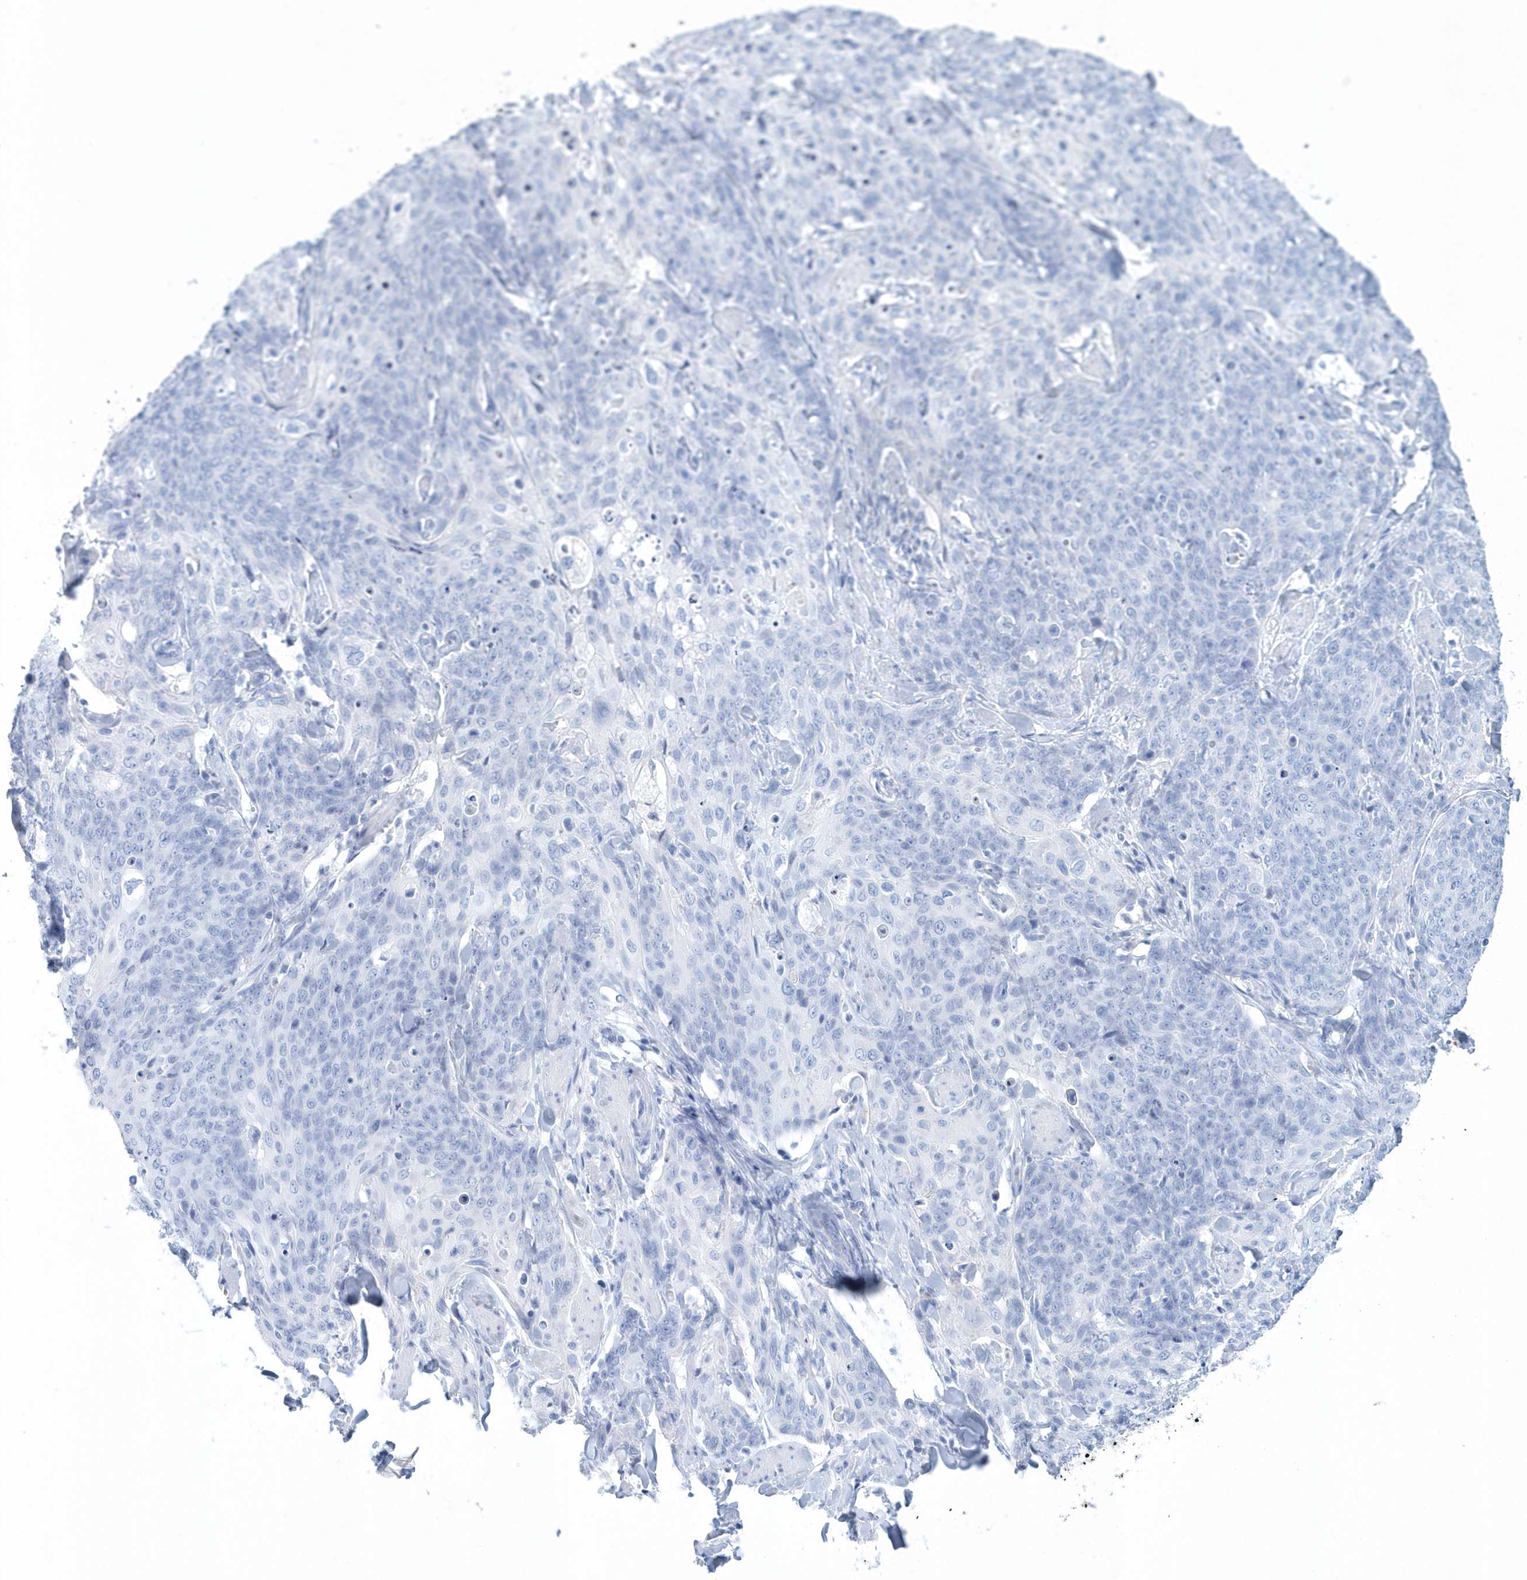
{"staining": {"intensity": "negative", "quantity": "none", "location": "none"}, "tissue": "skin cancer", "cell_type": "Tumor cells", "image_type": "cancer", "snomed": [{"axis": "morphology", "description": "Squamous cell carcinoma, NOS"}, {"axis": "topography", "description": "Skin"}, {"axis": "topography", "description": "Vulva"}], "caption": "Squamous cell carcinoma (skin) was stained to show a protein in brown. There is no significant staining in tumor cells. (DAB (3,3'-diaminobenzidine) immunohistochemistry (IHC), high magnification).", "gene": "PTPRO", "patient": {"sex": "female", "age": 85}}